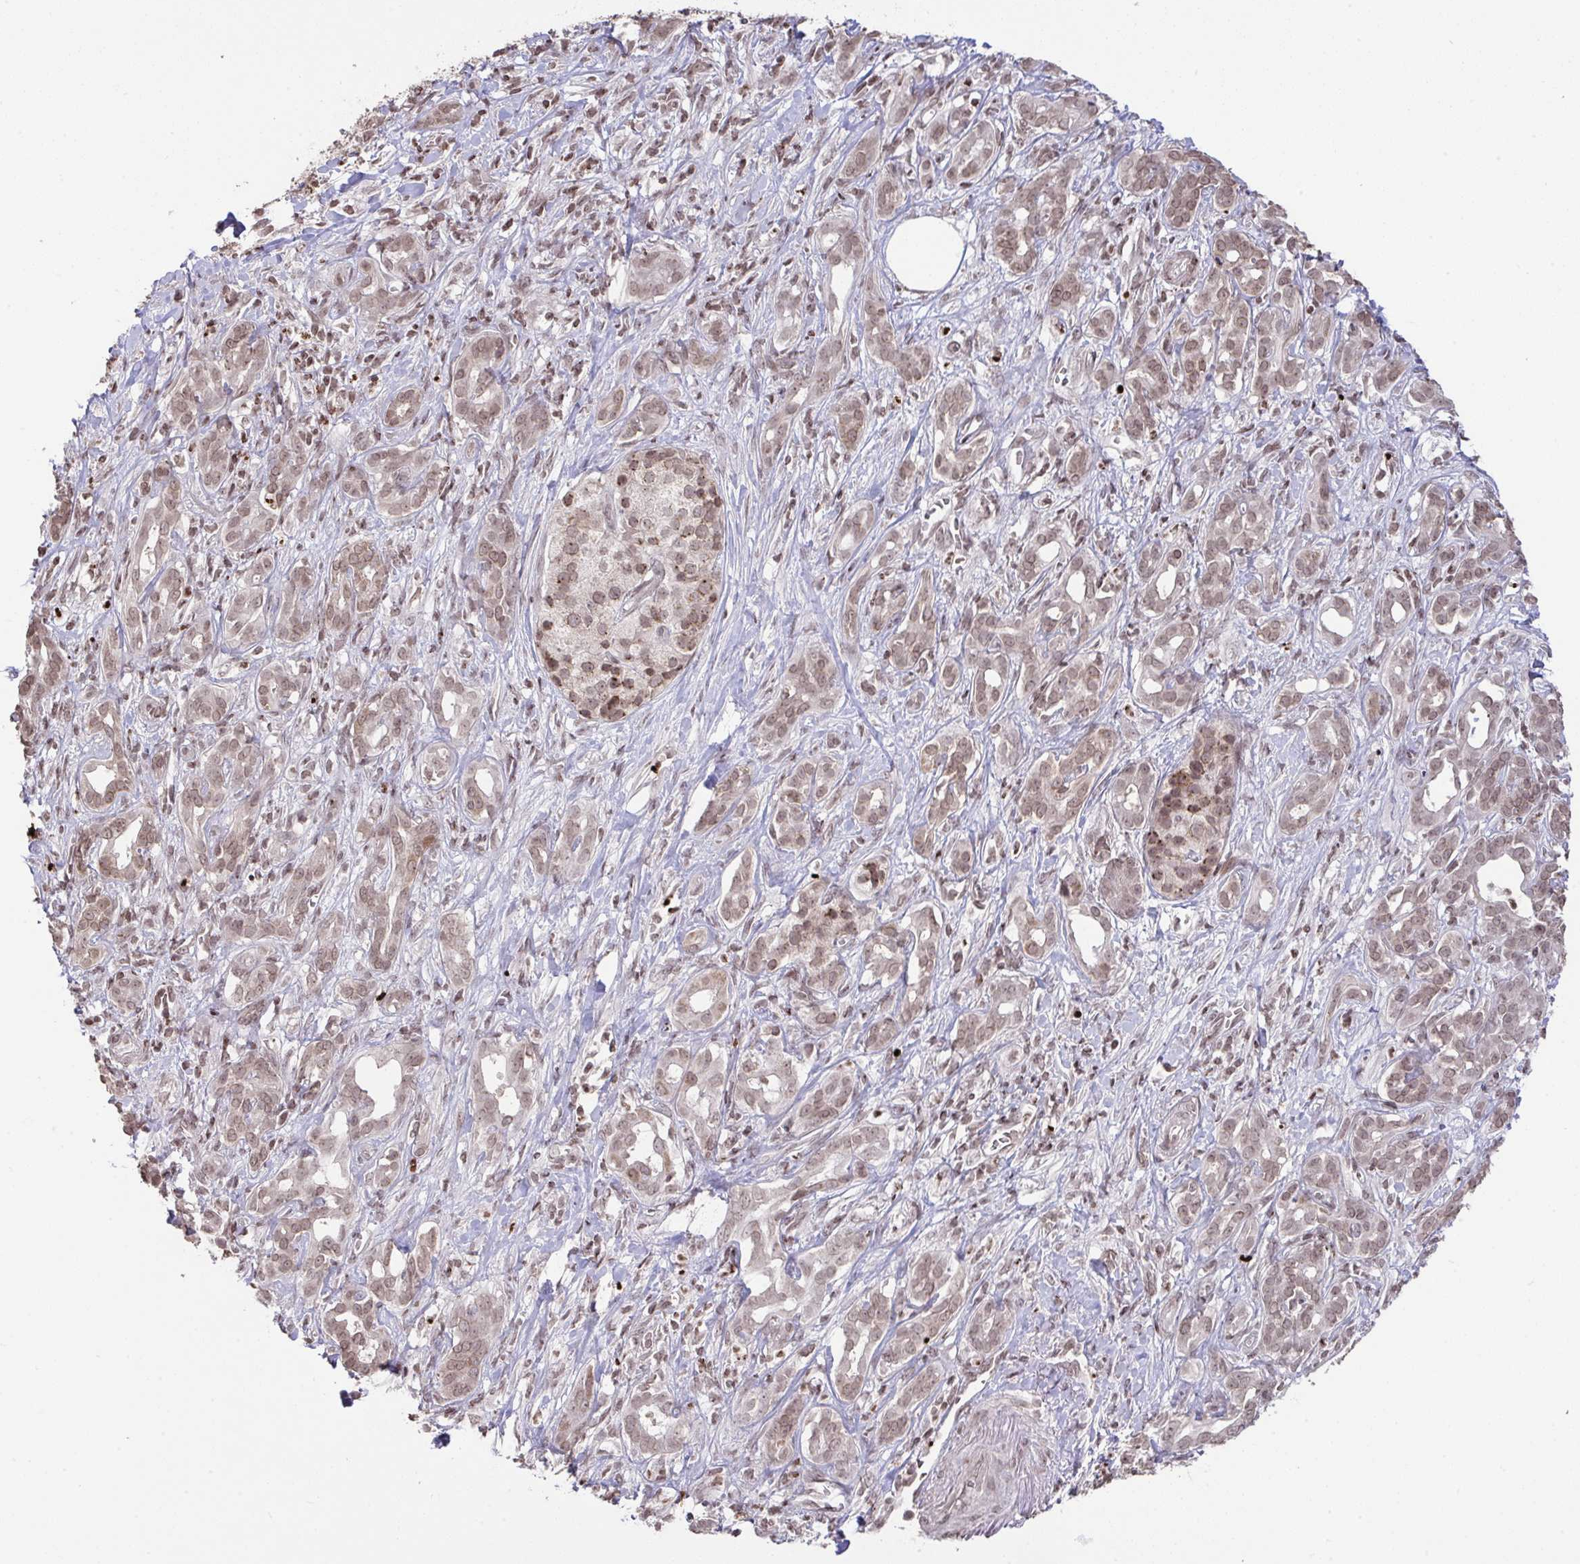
{"staining": {"intensity": "weak", "quantity": ">75%", "location": "nuclear"}, "tissue": "pancreatic cancer", "cell_type": "Tumor cells", "image_type": "cancer", "snomed": [{"axis": "morphology", "description": "Adenocarcinoma, NOS"}, {"axis": "topography", "description": "Pancreas"}], "caption": "The image displays a brown stain indicating the presence of a protein in the nuclear of tumor cells in adenocarcinoma (pancreatic).", "gene": "NIP7", "patient": {"sex": "male", "age": 61}}